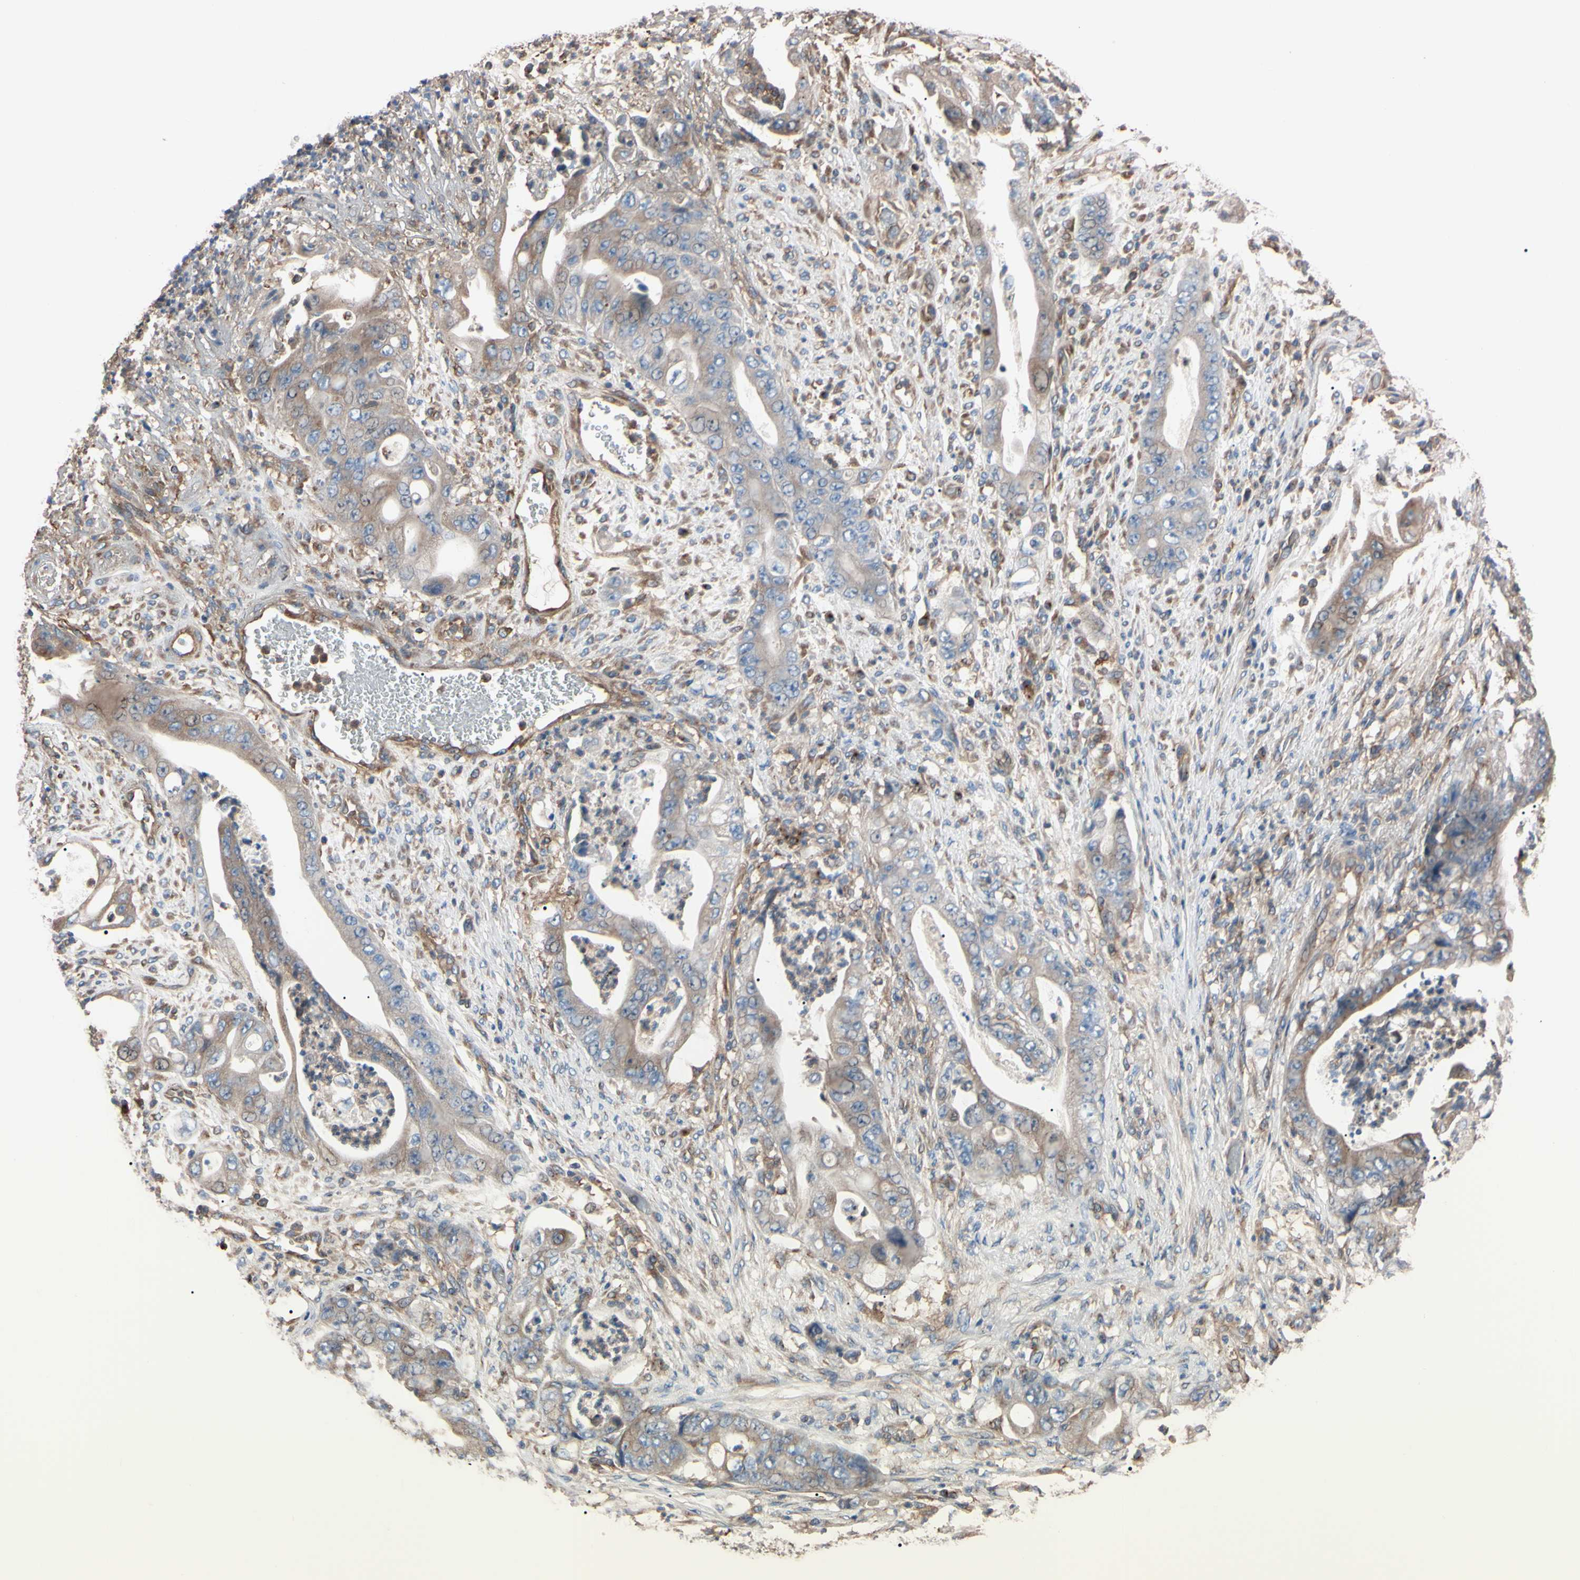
{"staining": {"intensity": "weak", "quantity": ">75%", "location": "cytoplasmic/membranous"}, "tissue": "stomach cancer", "cell_type": "Tumor cells", "image_type": "cancer", "snomed": [{"axis": "morphology", "description": "Adenocarcinoma, NOS"}, {"axis": "topography", "description": "Stomach"}], "caption": "Immunohistochemistry (DAB) staining of stomach adenocarcinoma reveals weak cytoplasmic/membranous protein staining in approximately >75% of tumor cells.", "gene": "PRKACA", "patient": {"sex": "female", "age": 73}}